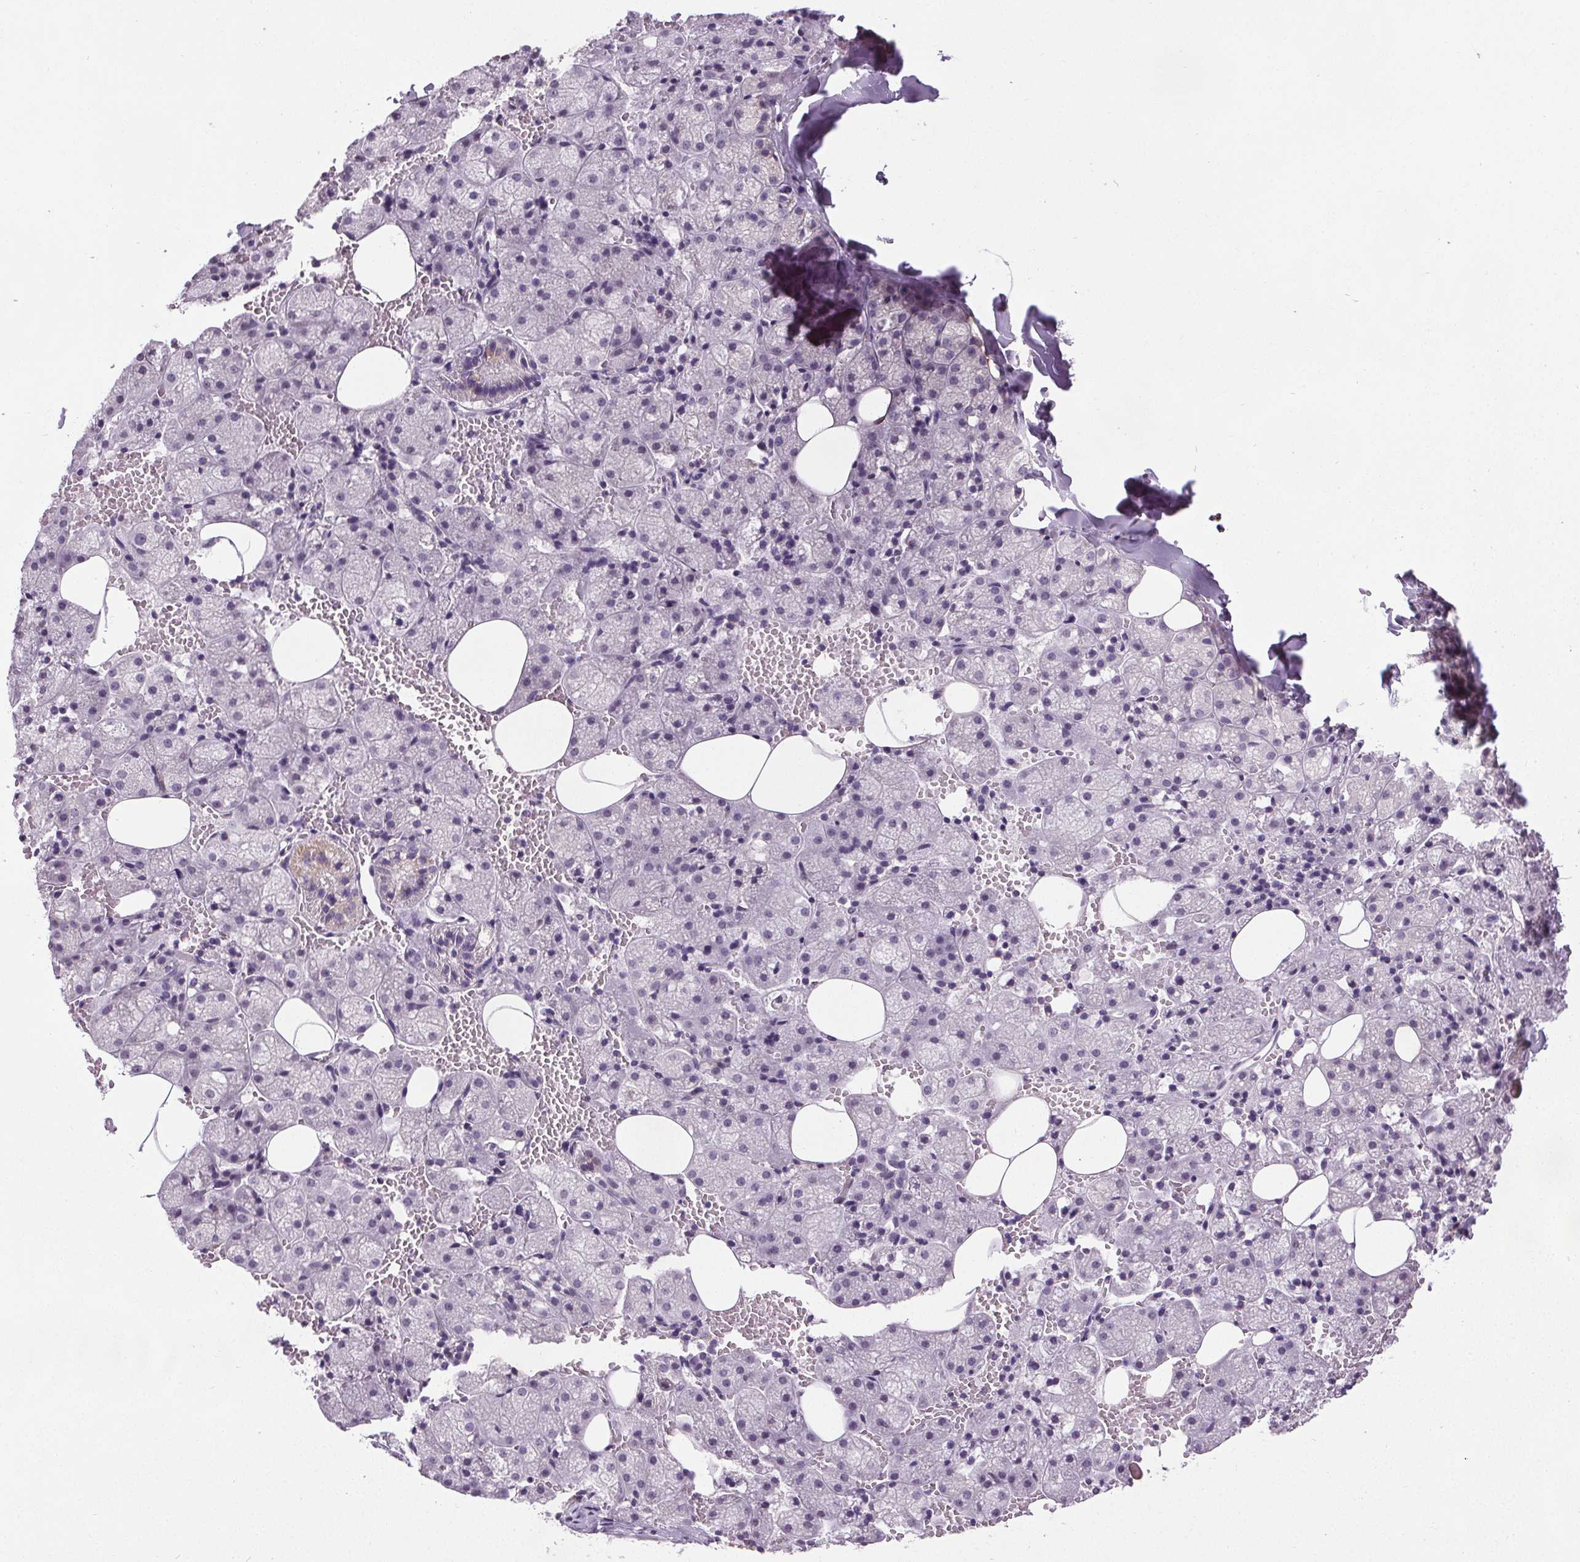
{"staining": {"intensity": "moderate", "quantity": "<25%", "location": "cytoplasmic/membranous"}, "tissue": "salivary gland", "cell_type": "Glandular cells", "image_type": "normal", "snomed": [{"axis": "morphology", "description": "Normal tissue, NOS"}, {"axis": "topography", "description": "Salivary gland"}, {"axis": "topography", "description": "Peripheral nerve tissue"}], "caption": "Immunohistochemical staining of benign human salivary gland exhibits low levels of moderate cytoplasmic/membranous expression in approximately <25% of glandular cells.", "gene": "SLC2A9", "patient": {"sex": "male", "age": 38}}